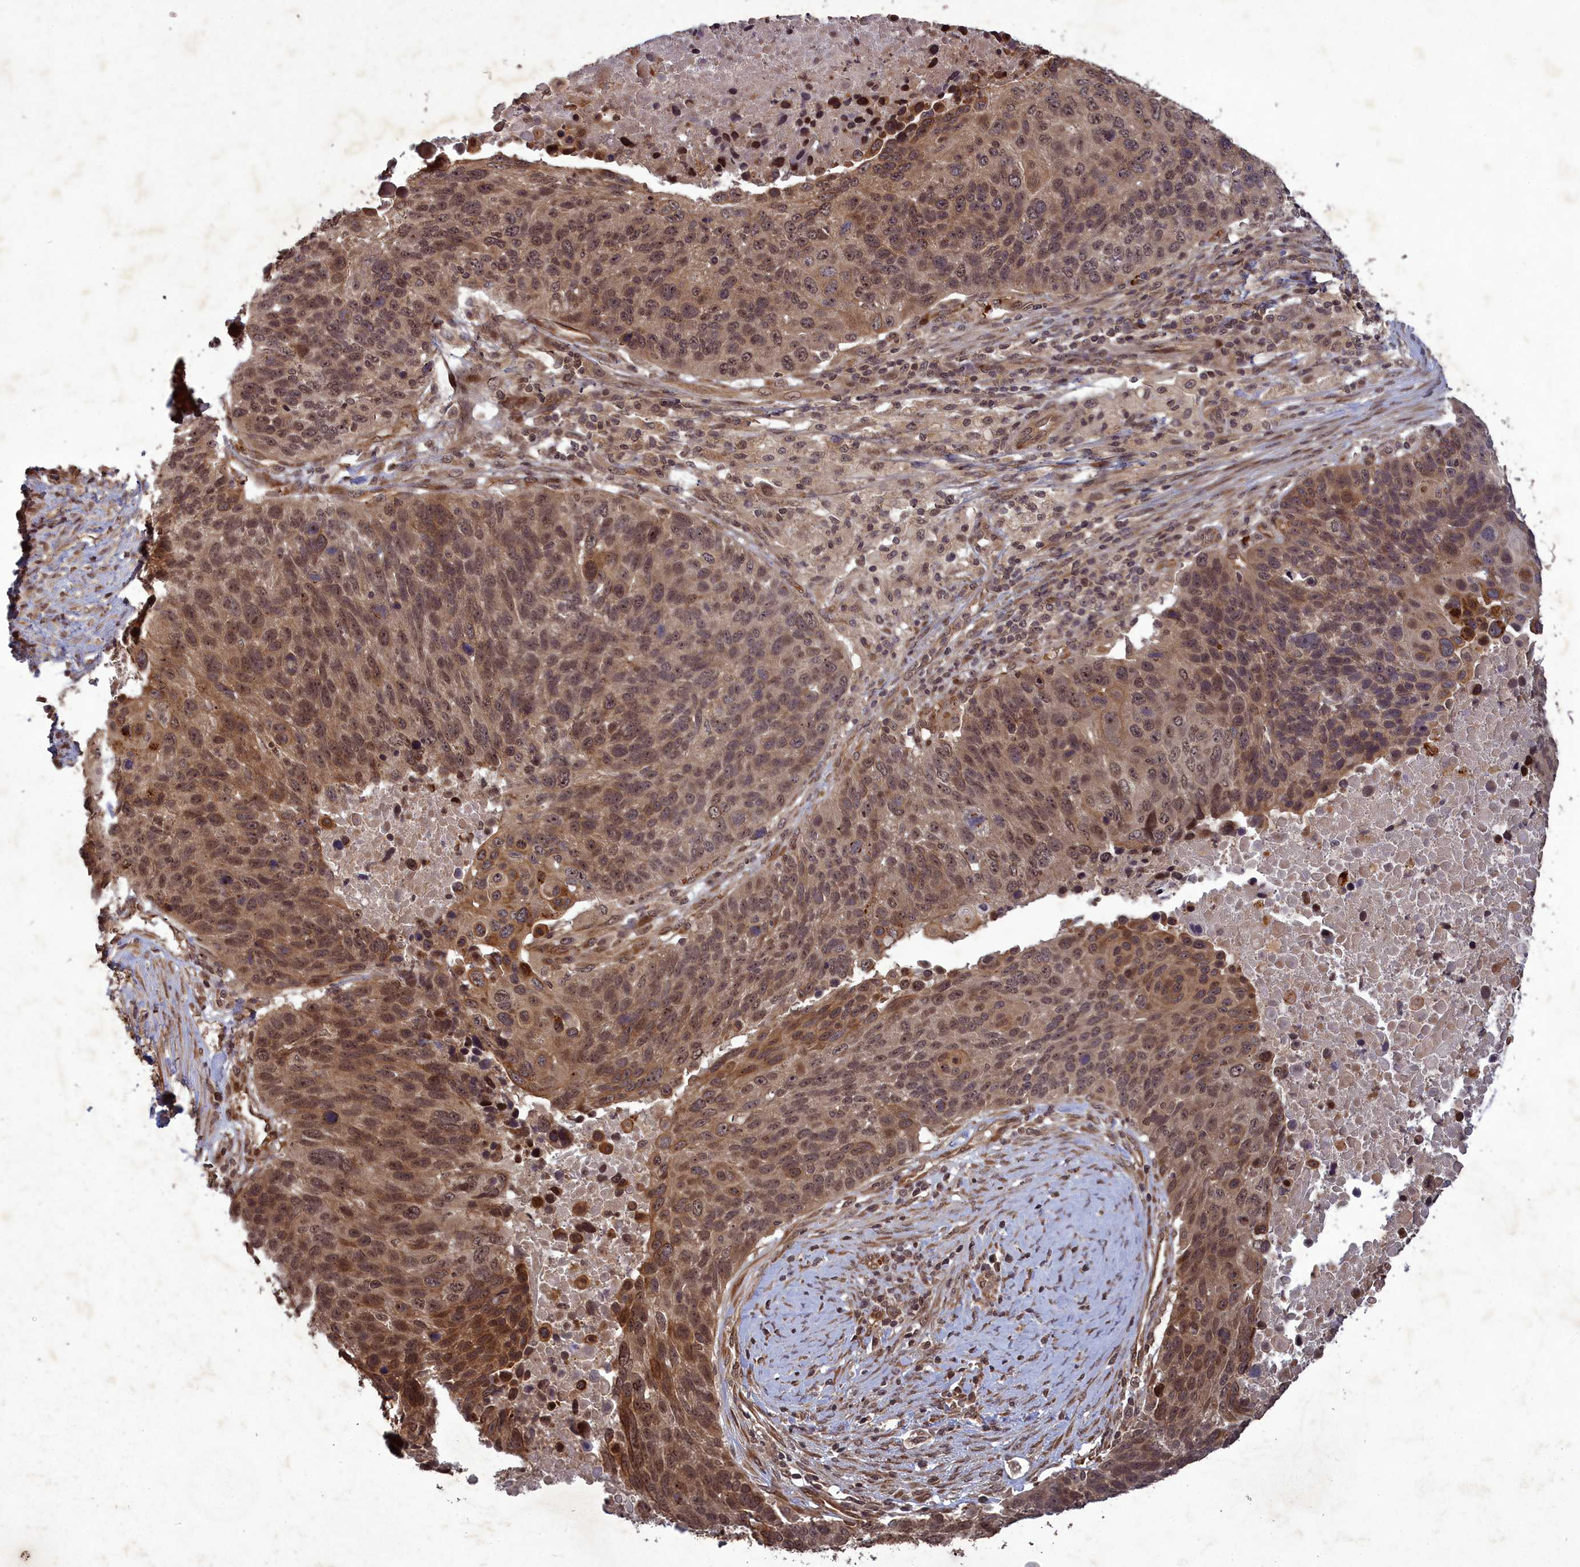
{"staining": {"intensity": "moderate", "quantity": ">75%", "location": "cytoplasmic/membranous,nuclear"}, "tissue": "lung cancer", "cell_type": "Tumor cells", "image_type": "cancer", "snomed": [{"axis": "morphology", "description": "Normal tissue, NOS"}, {"axis": "morphology", "description": "Squamous cell carcinoma, NOS"}, {"axis": "topography", "description": "Lymph node"}, {"axis": "topography", "description": "Lung"}], "caption": "DAB (3,3'-diaminobenzidine) immunohistochemical staining of squamous cell carcinoma (lung) exhibits moderate cytoplasmic/membranous and nuclear protein expression in about >75% of tumor cells.", "gene": "SRMS", "patient": {"sex": "male", "age": 66}}